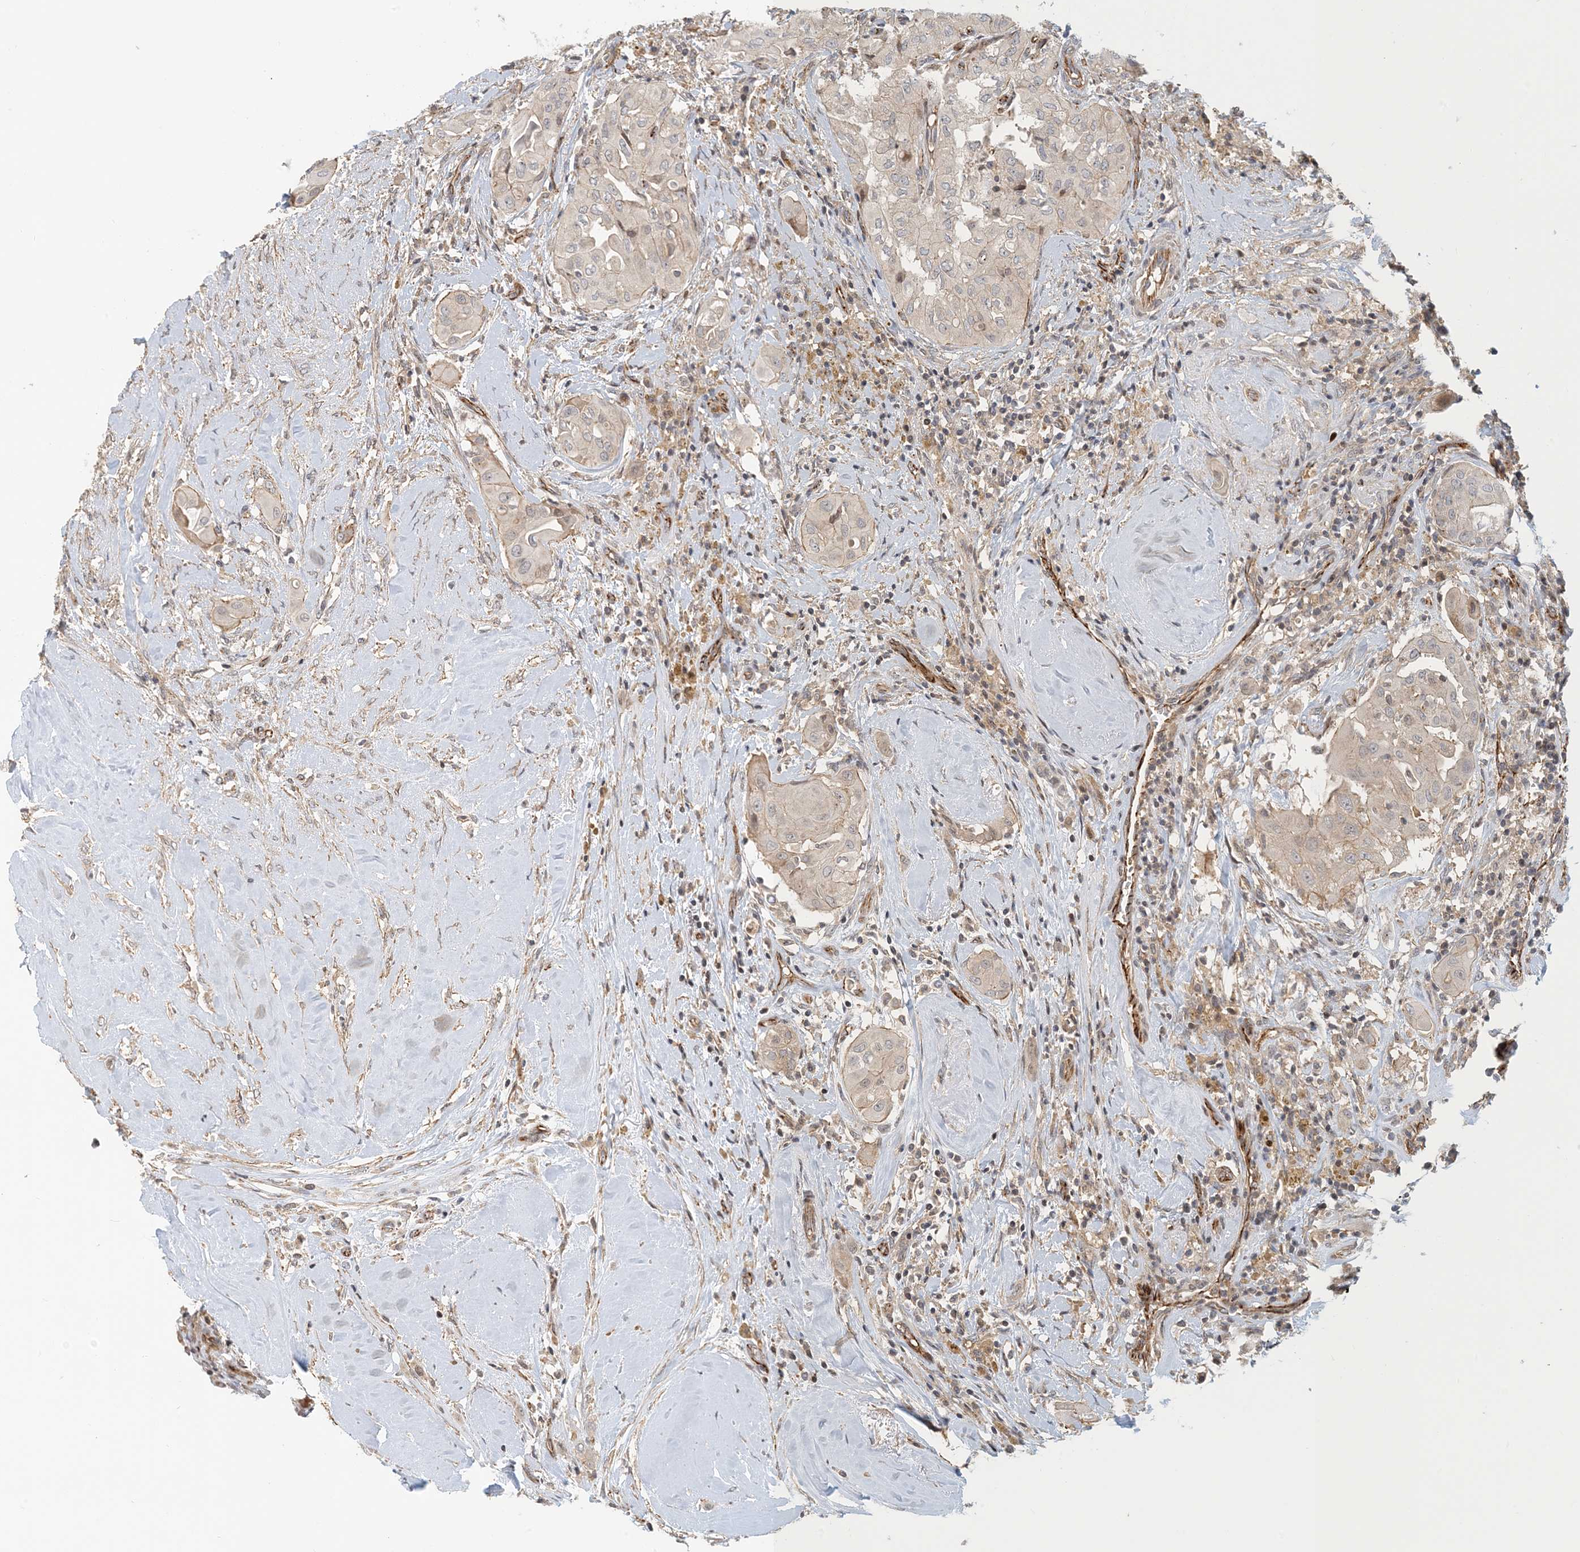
{"staining": {"intensity": "negative", "quantity": "none", "location": "none"}, "tissue": "thyroid cancer", "cell_type": "Tumor cells", "image_type": "cancer", "snomed": [{"axis": "morphology", "description": "Papillary adenocarcinoma, NOS"}, {"axis": "topography", "description": "Thyroid gland"}], "caption": "Immunohistochemical staining of human thyroid cancer (papillary adenocarcinoma) reveals no significant staining in tumor cells.", "gene": "MAPKBP1", "patient": {"sex": "female", "age": 59}}